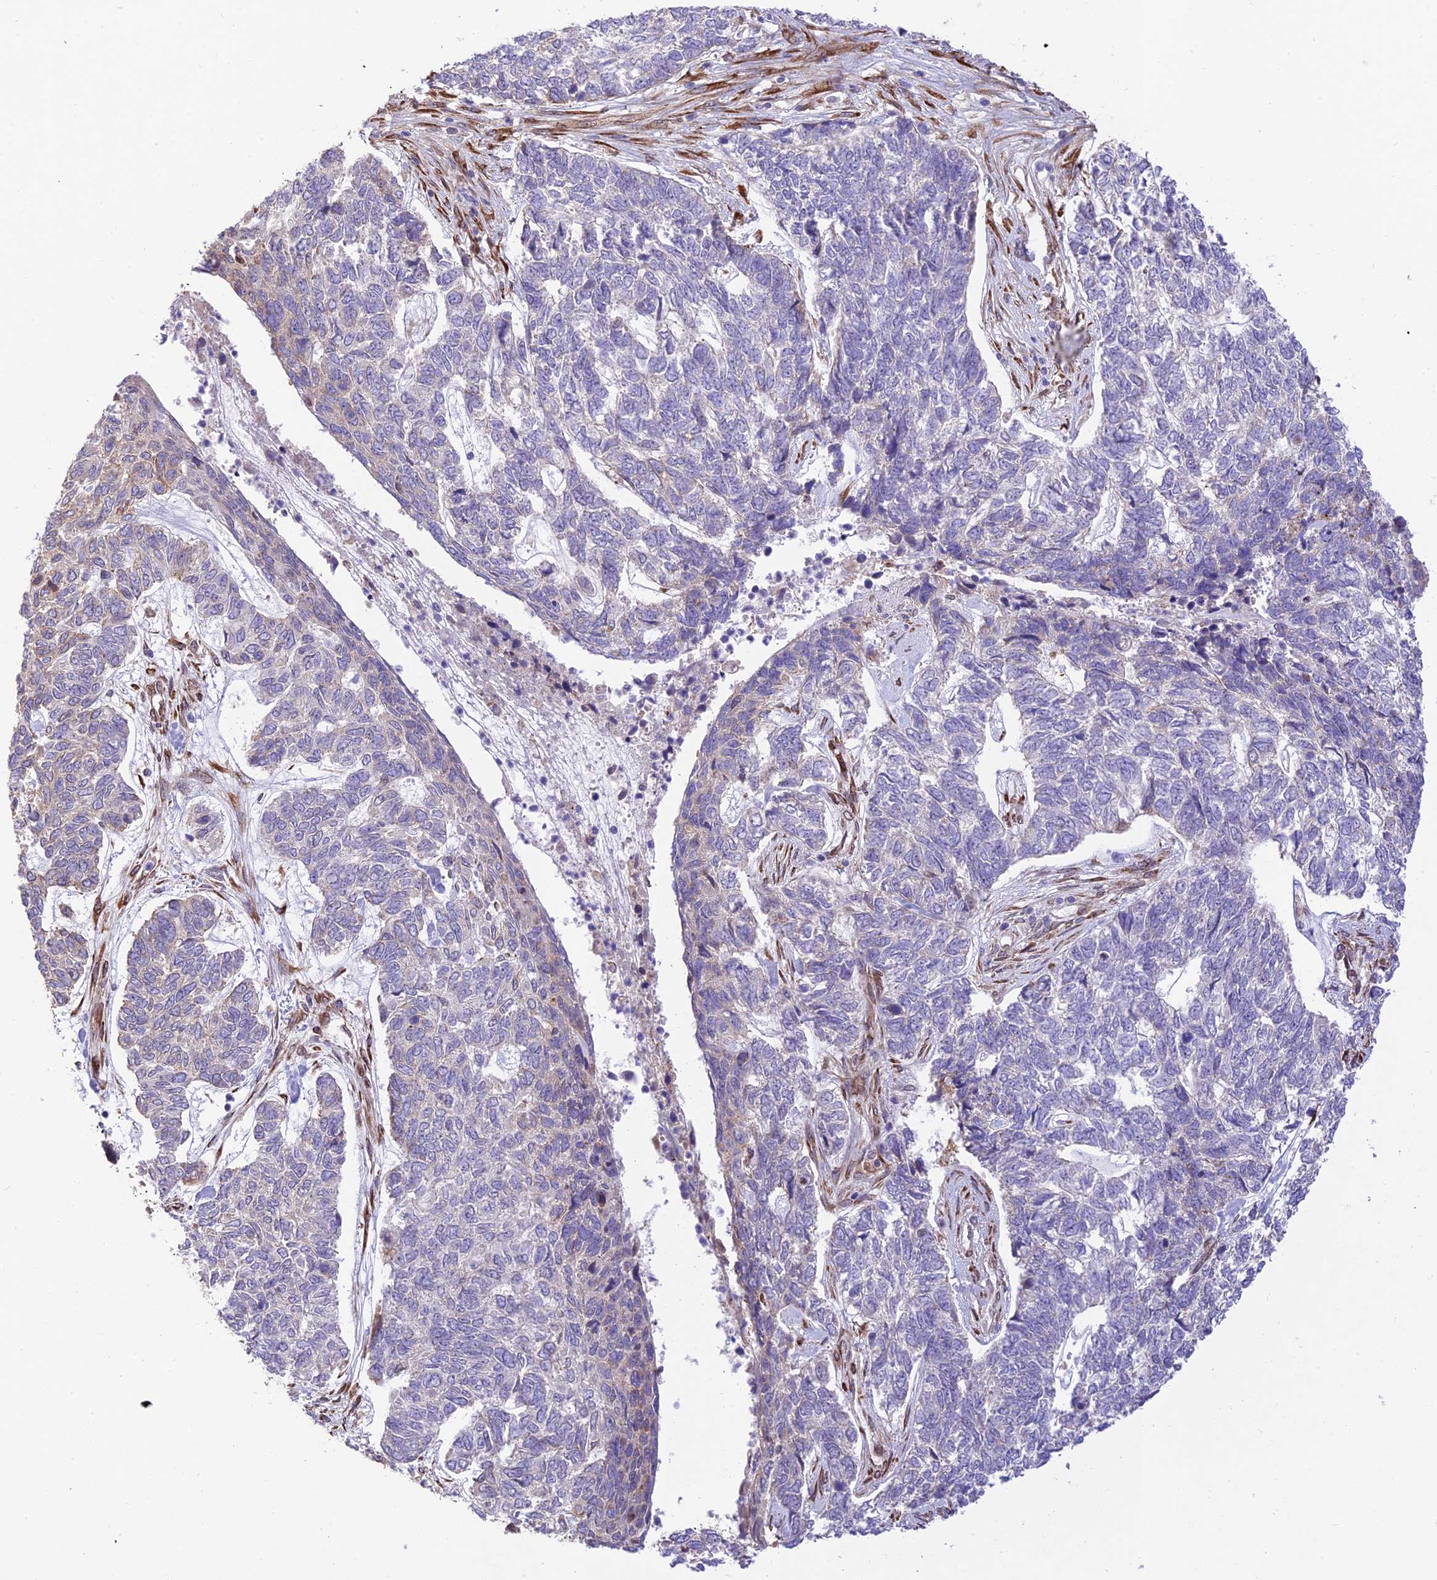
{"staining": {"intensity": "negative", "quantity": "none", "location": "none"}, "tissue": "skin cancer", "cell_type": "Tumor cells", "image_type": "cancer", "snomed": [{"axis": "morphology", "description": "Basal cell carcinoma"}, {"axis": "topography", "description": "Skin"}], "caption": "Tumor cells are negative for protein expression in human skin cancer.", "gene": "EXOC3L4", "patient": {"sex": "female", "age": 65}}